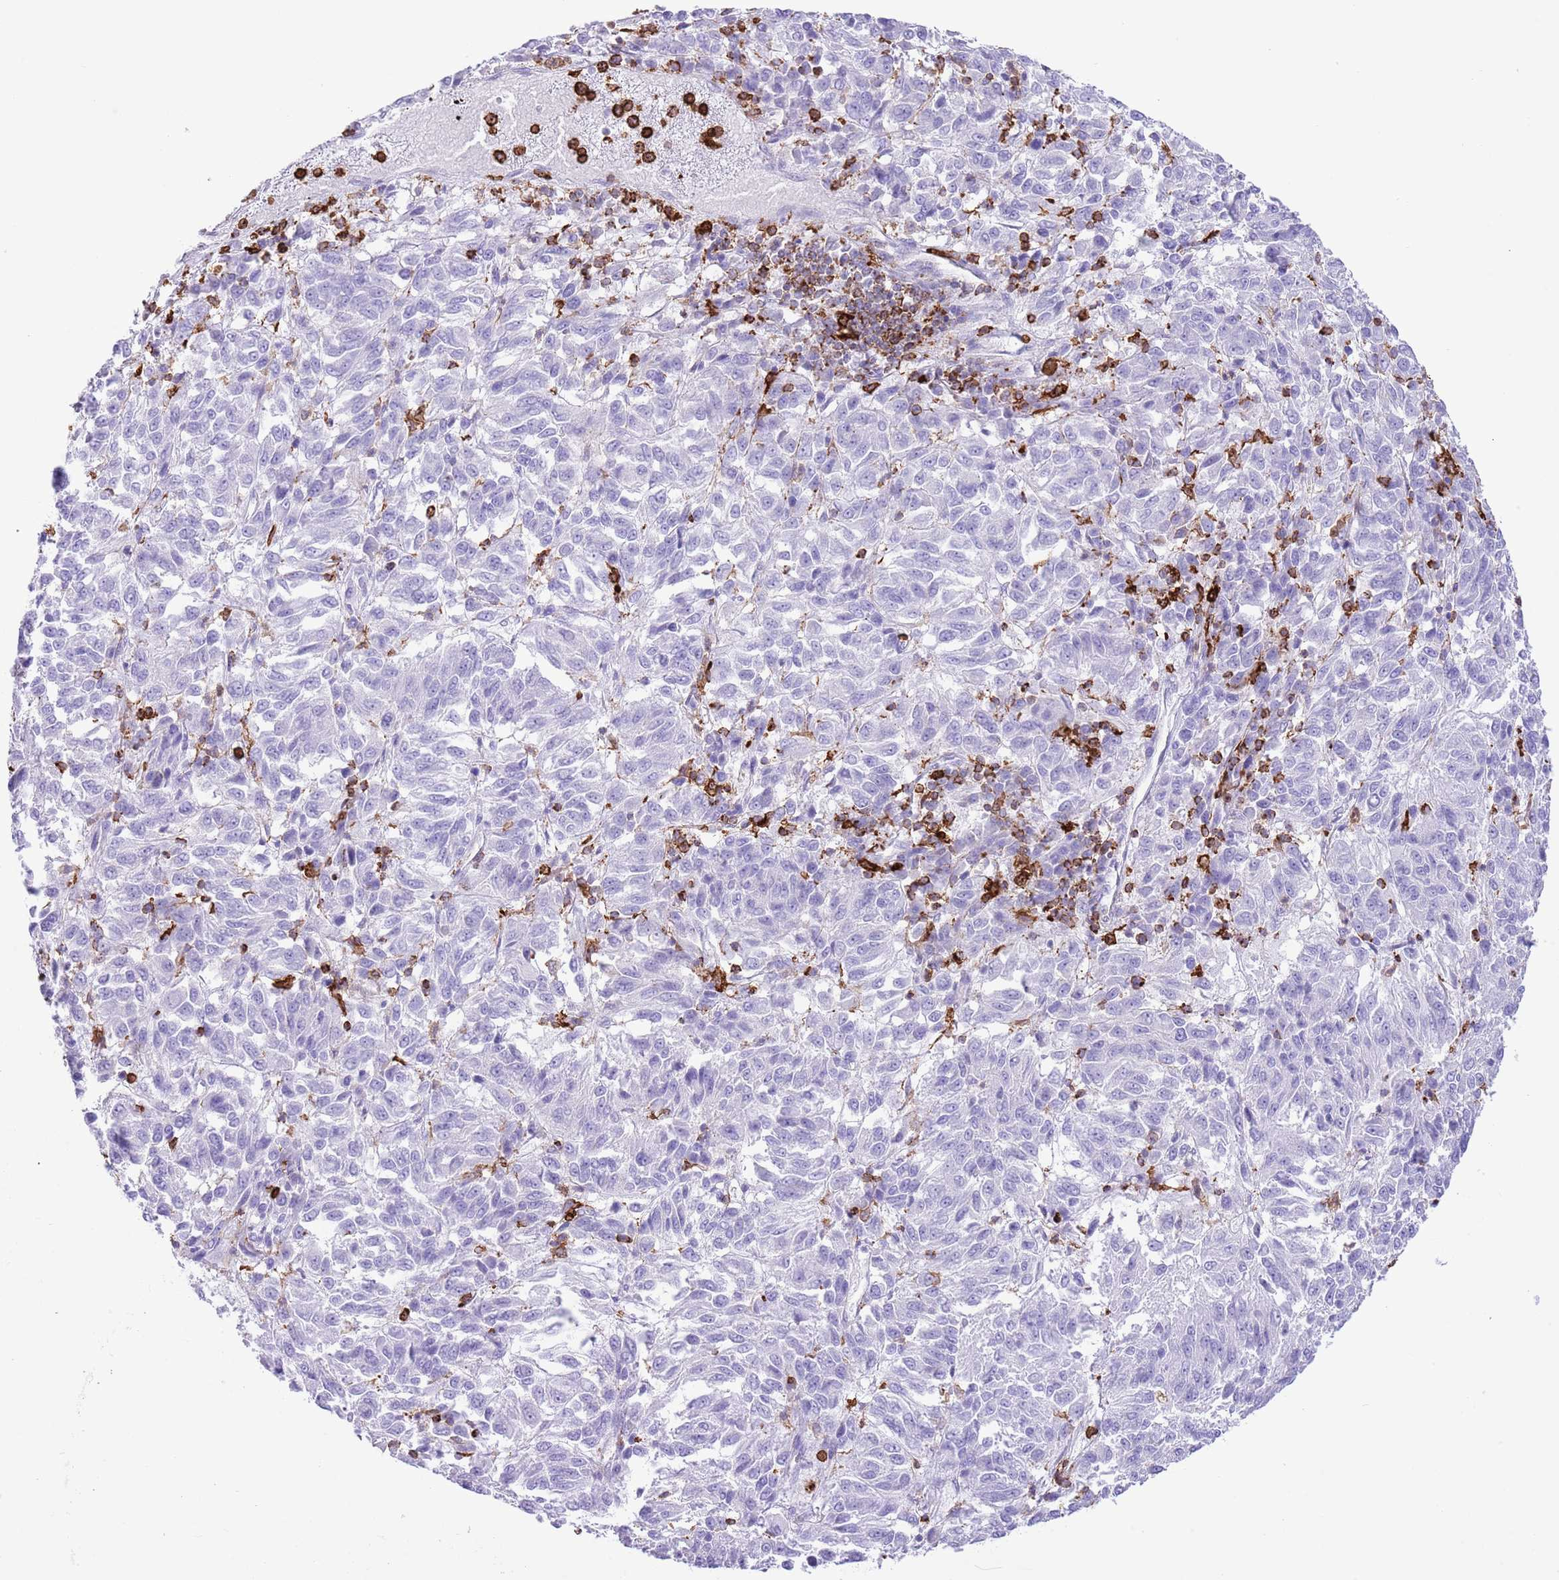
{"staining": {"intensity": "negative", "quantity": "none", "location": "none"}, "tissue": "melanoma", "cell_type": "Tumor cells", "image_type": "cancer", "snomed": [{"axis": "morphology", "description": "Malignant melanoma, Metastatic site"}, {"axis": "topography", "description": "Lung"}], "caption": "Immunohistochemistry (IHC) of human malignant melanoma (metastatic site) shows no staining in tumor cells.", "gene": "EFHD2", "patient": {"sex": "male", "age": 64}}